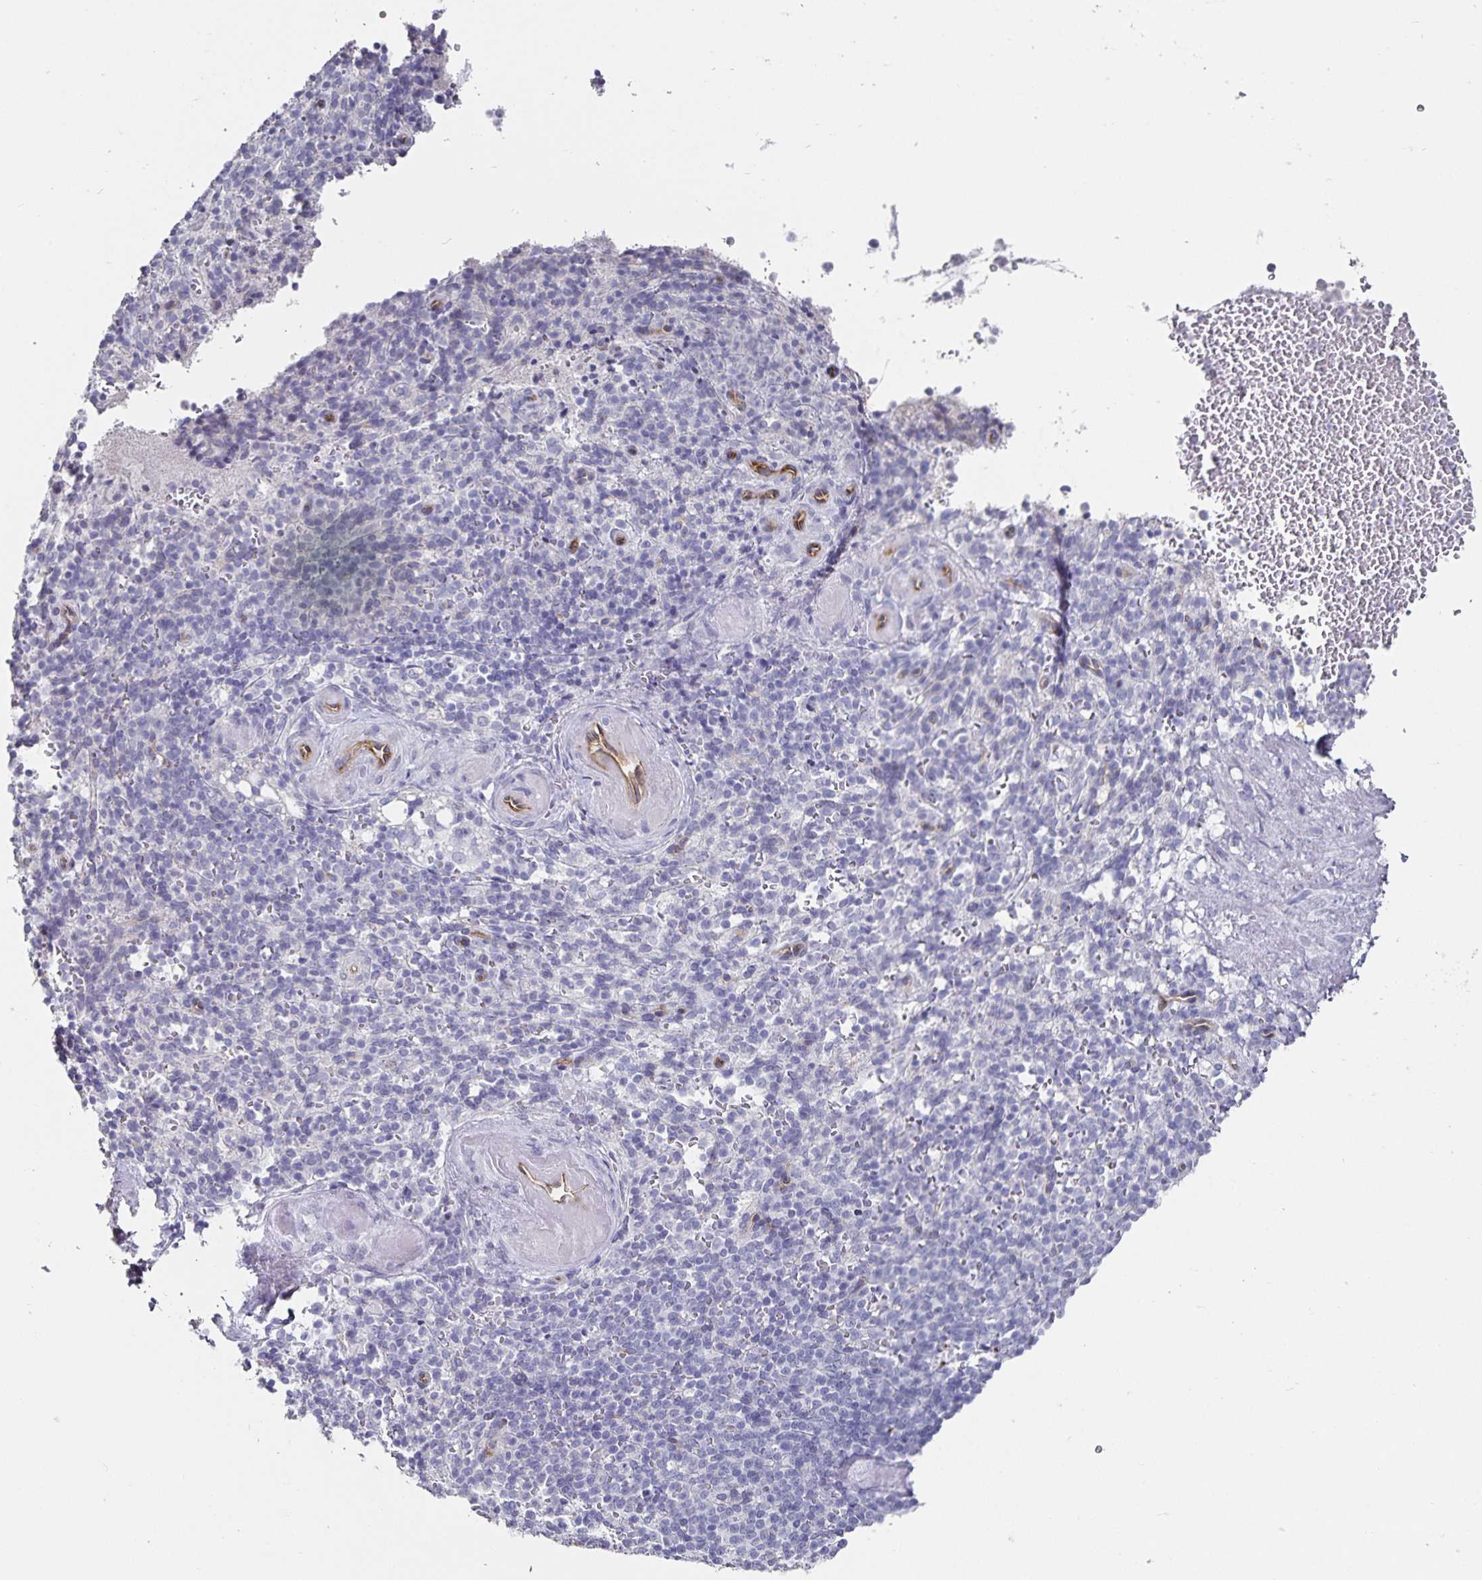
{"staining": {"intensity": "negative", "quantity": "none", "location": "none"}, "tissue": "spleen", "cell_type": "Cells in red pulp", "image_type": "normal", "snomed": [{"axis": "morphology", "description": "Normal tissue, NOS"}, {"axis": "topography", "description": "Spleen"}], "caption": "Cells in red pulp show no significant staining in normal spleen.", "gene": "PODXL", "patient": {"sex": "female", "age": 74}}